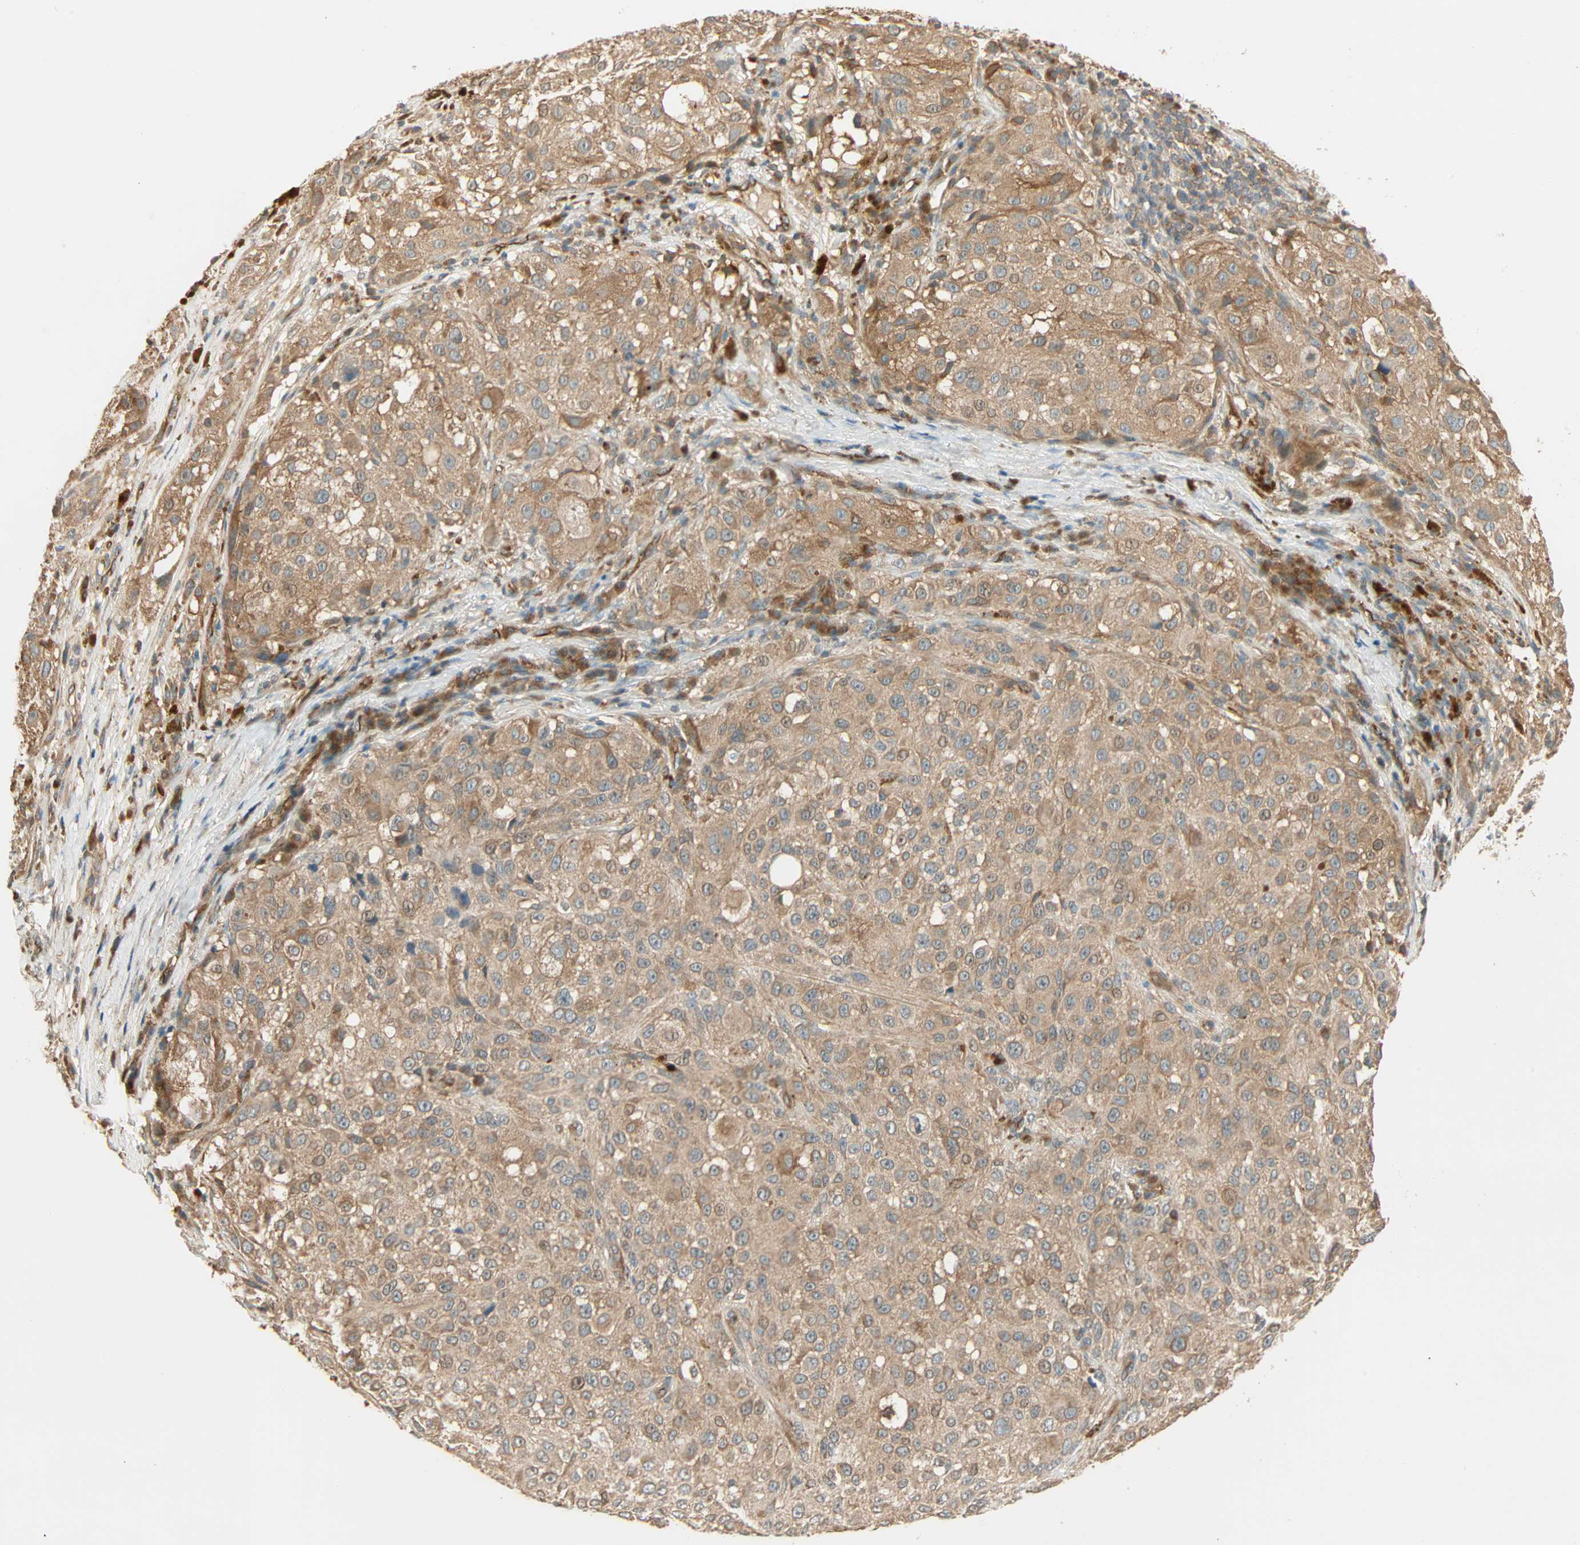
{"staining": {"intensity": "moderate", "quantity": ">75%", "location": "cytoplasmic/membranous"}, "tissue": "melanoma", "cell_type": "Tumor cells", "image_type": "cancer", "snomed": [{"axis": "morphology", "description": "Necrosis, NOS"}, {"axis": "morphology", "description": "Malignant melanoma, NOS"}, {"axis": "topography", "description": "Skin"}], "caption": "A brown stain labels moderate cytoplasmic/membranous staining of a protein in melanoma tumor cells.", "gene": "GALK1", "patient": {"sex": "female", "age": 87}}